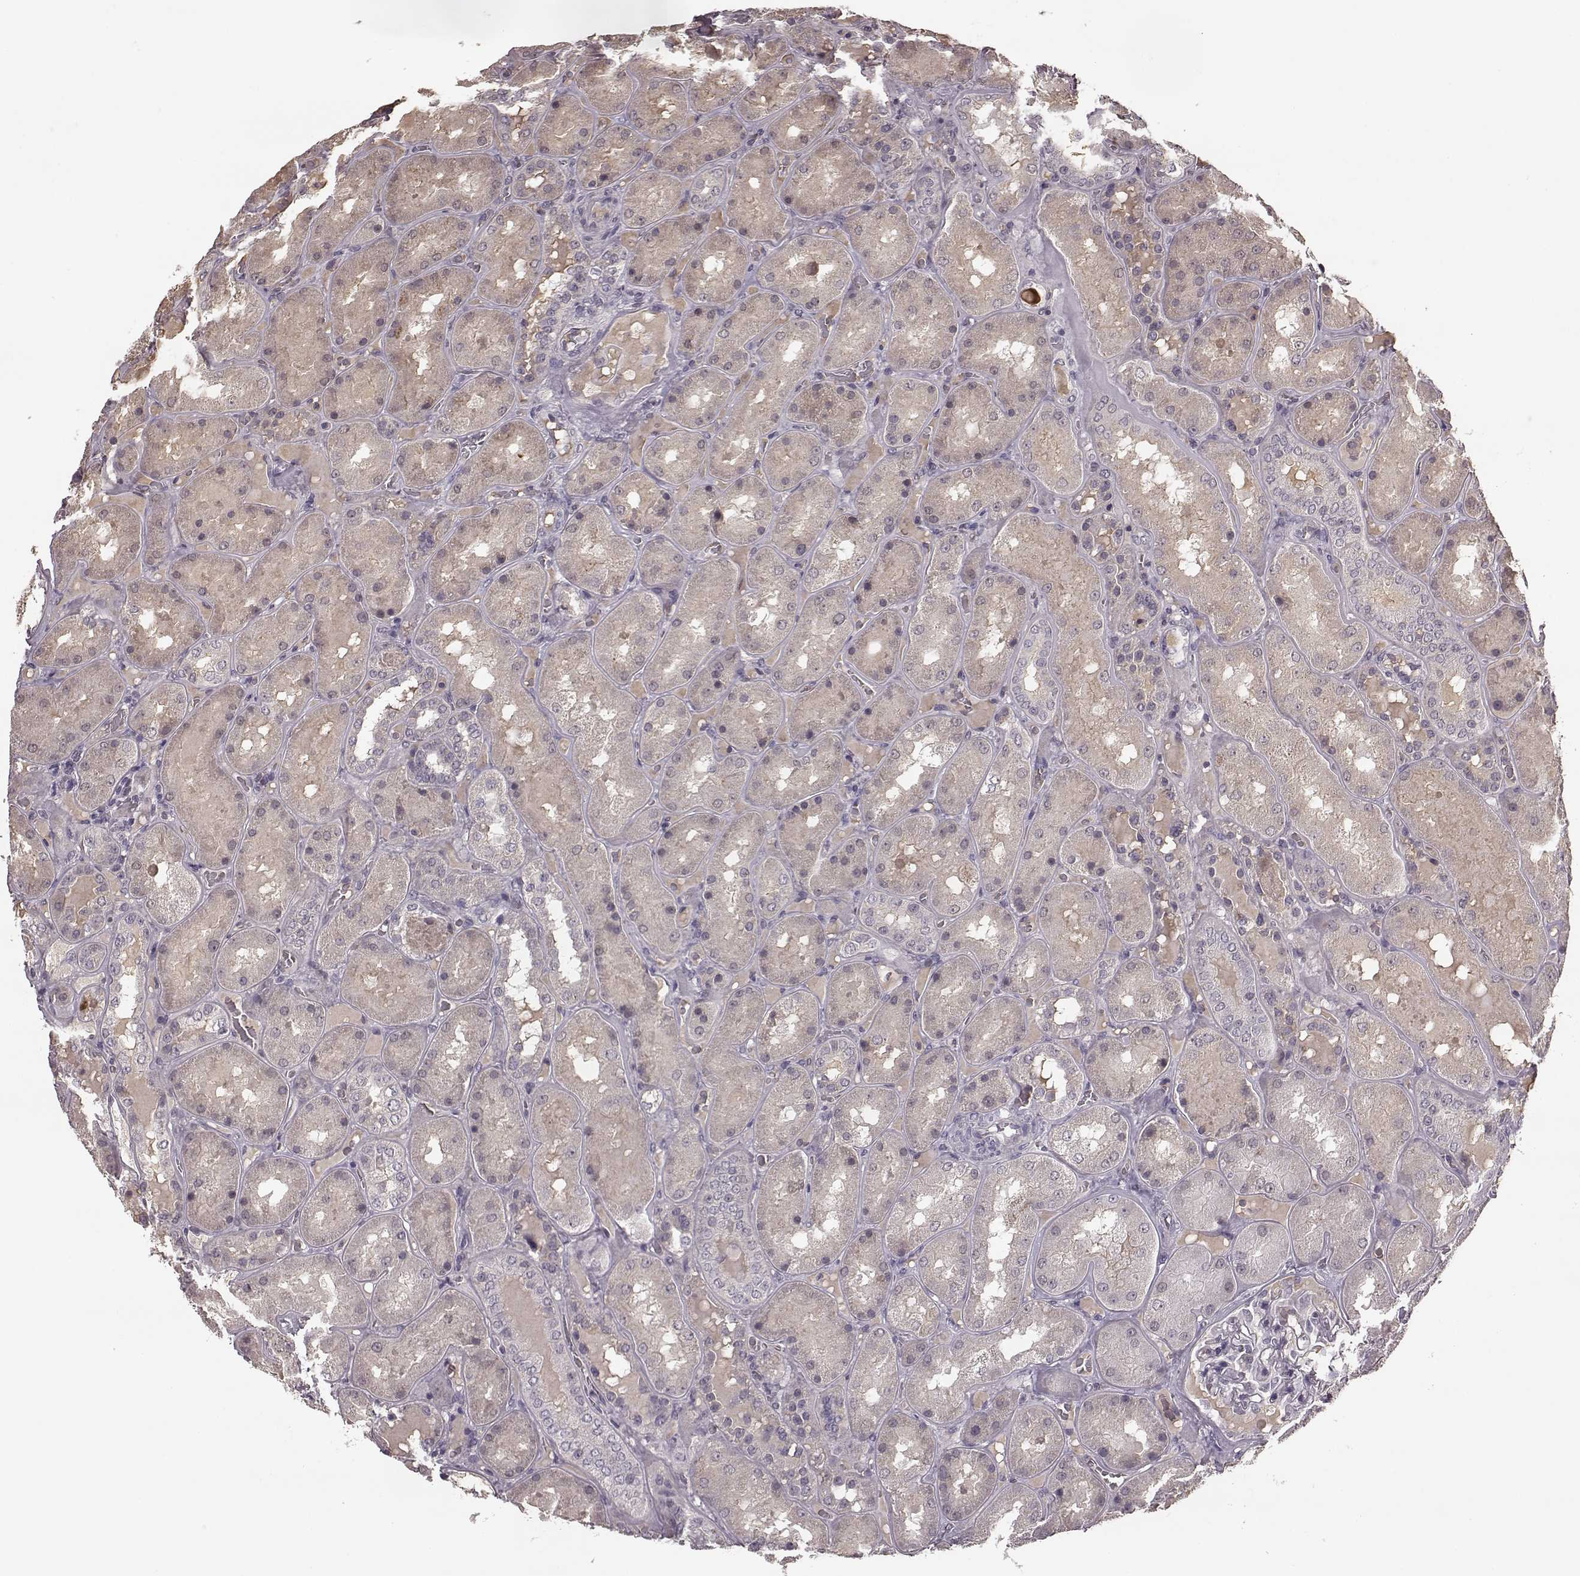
{"staining": {"intensity": "negative", "quantity": "none", "location": "none"}, "tissue": "kidney", "cell_type": "Cells in glomeruli", "image_type": "normal", "snomed": [{"axis": "morphology", "description": "Normal tissue, NOS"}, {"axis": "topography", "description": "Kidney"}], "caption": "IHC photomicrograph of unremarkable human kidney stained for a protein (brown), which demonstrates no expression in cells in glomeruli.", "gene": "NRL", "patient": {"sex": "male", "age": 73}}